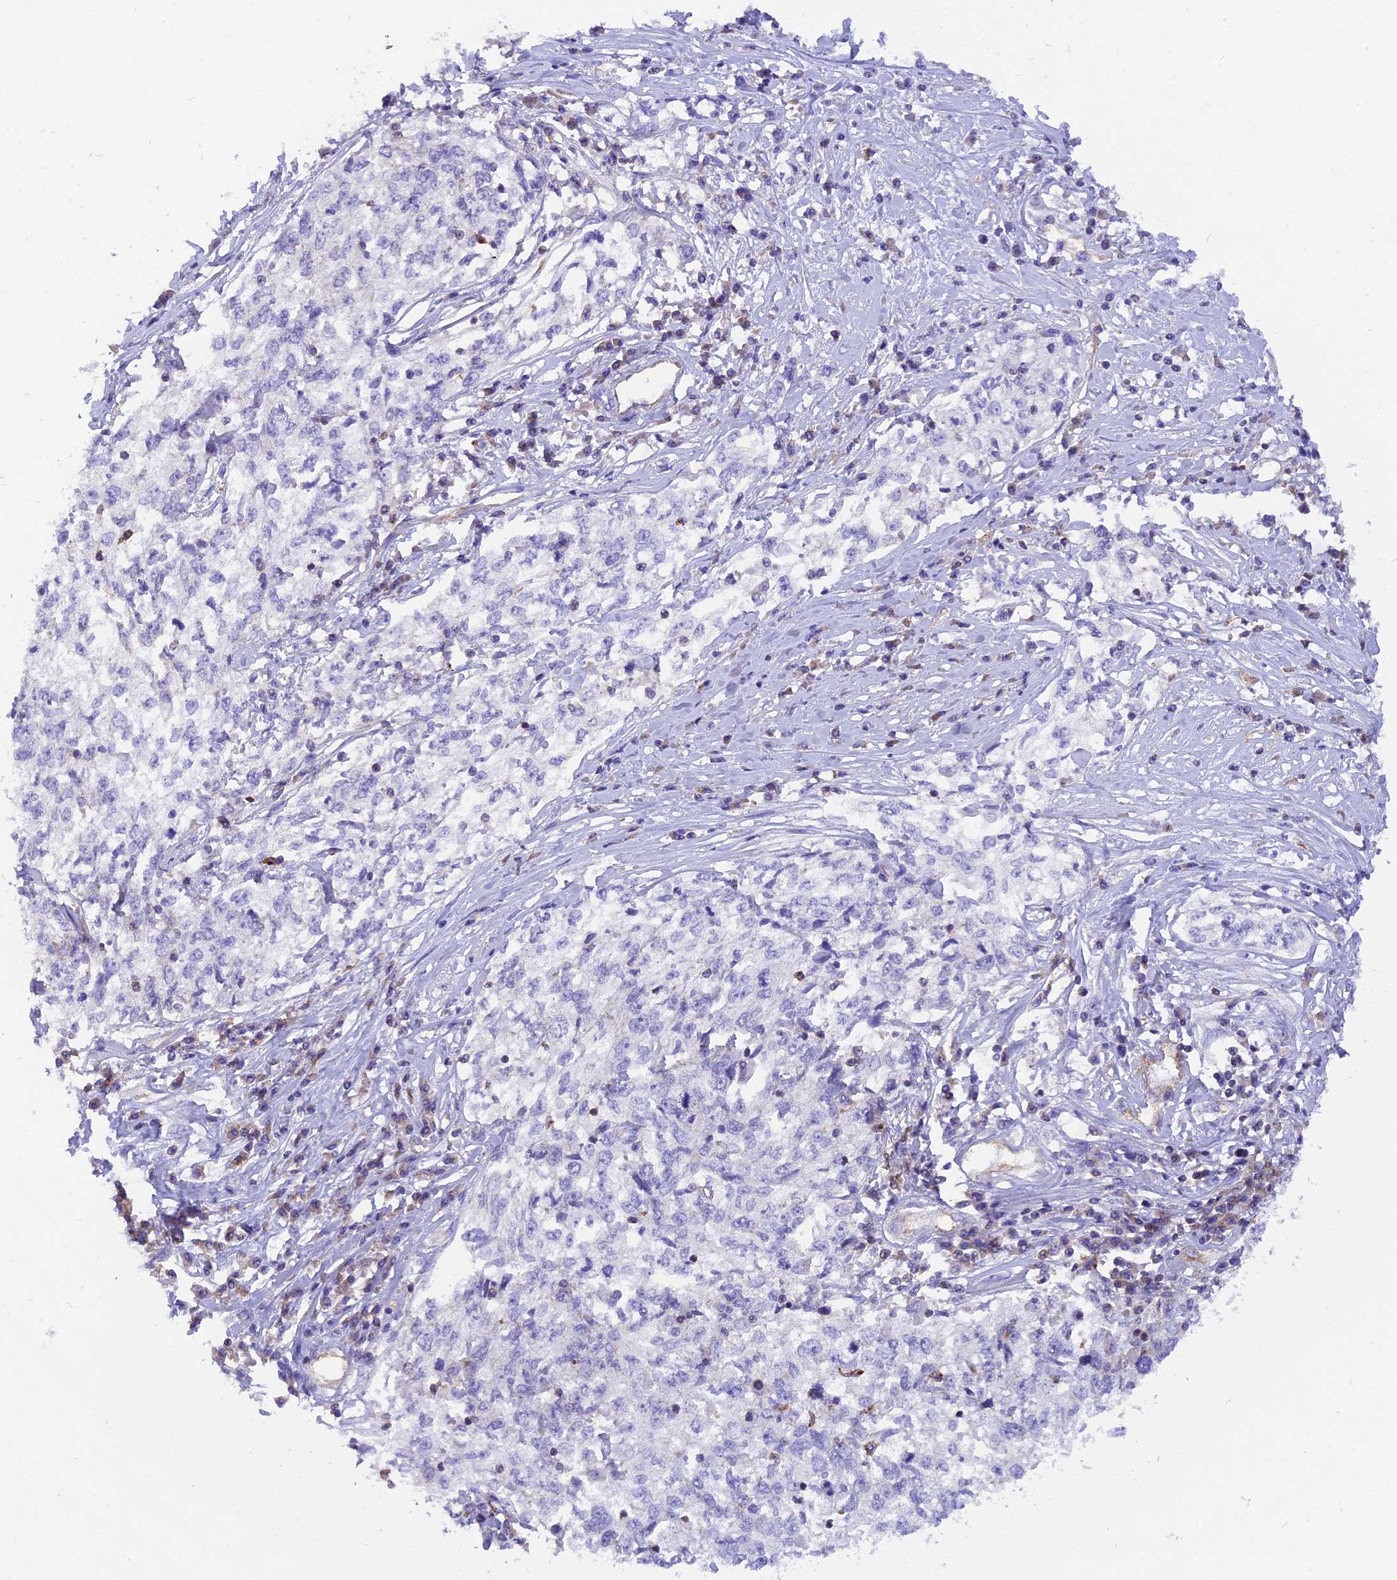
{"staining": {"intensity": "negative", "quantity": "none", "location": "none"}, "tissue": "cervical cancer", "cell_type": "Tumor cells", "image_type": "cancer", "snomed": [{"axis": "morphology", "description": "Squamous cell carcinoma, NOS"}, {"axis": "topography", "description": "Cervix"}], "caption": "This is a image of IHC staining of squamous cell carcinoma (cervical), which shows no expression in tumor cells.", "gene": "FAM193A", "patient": {"sex": "female", "age": 57}}